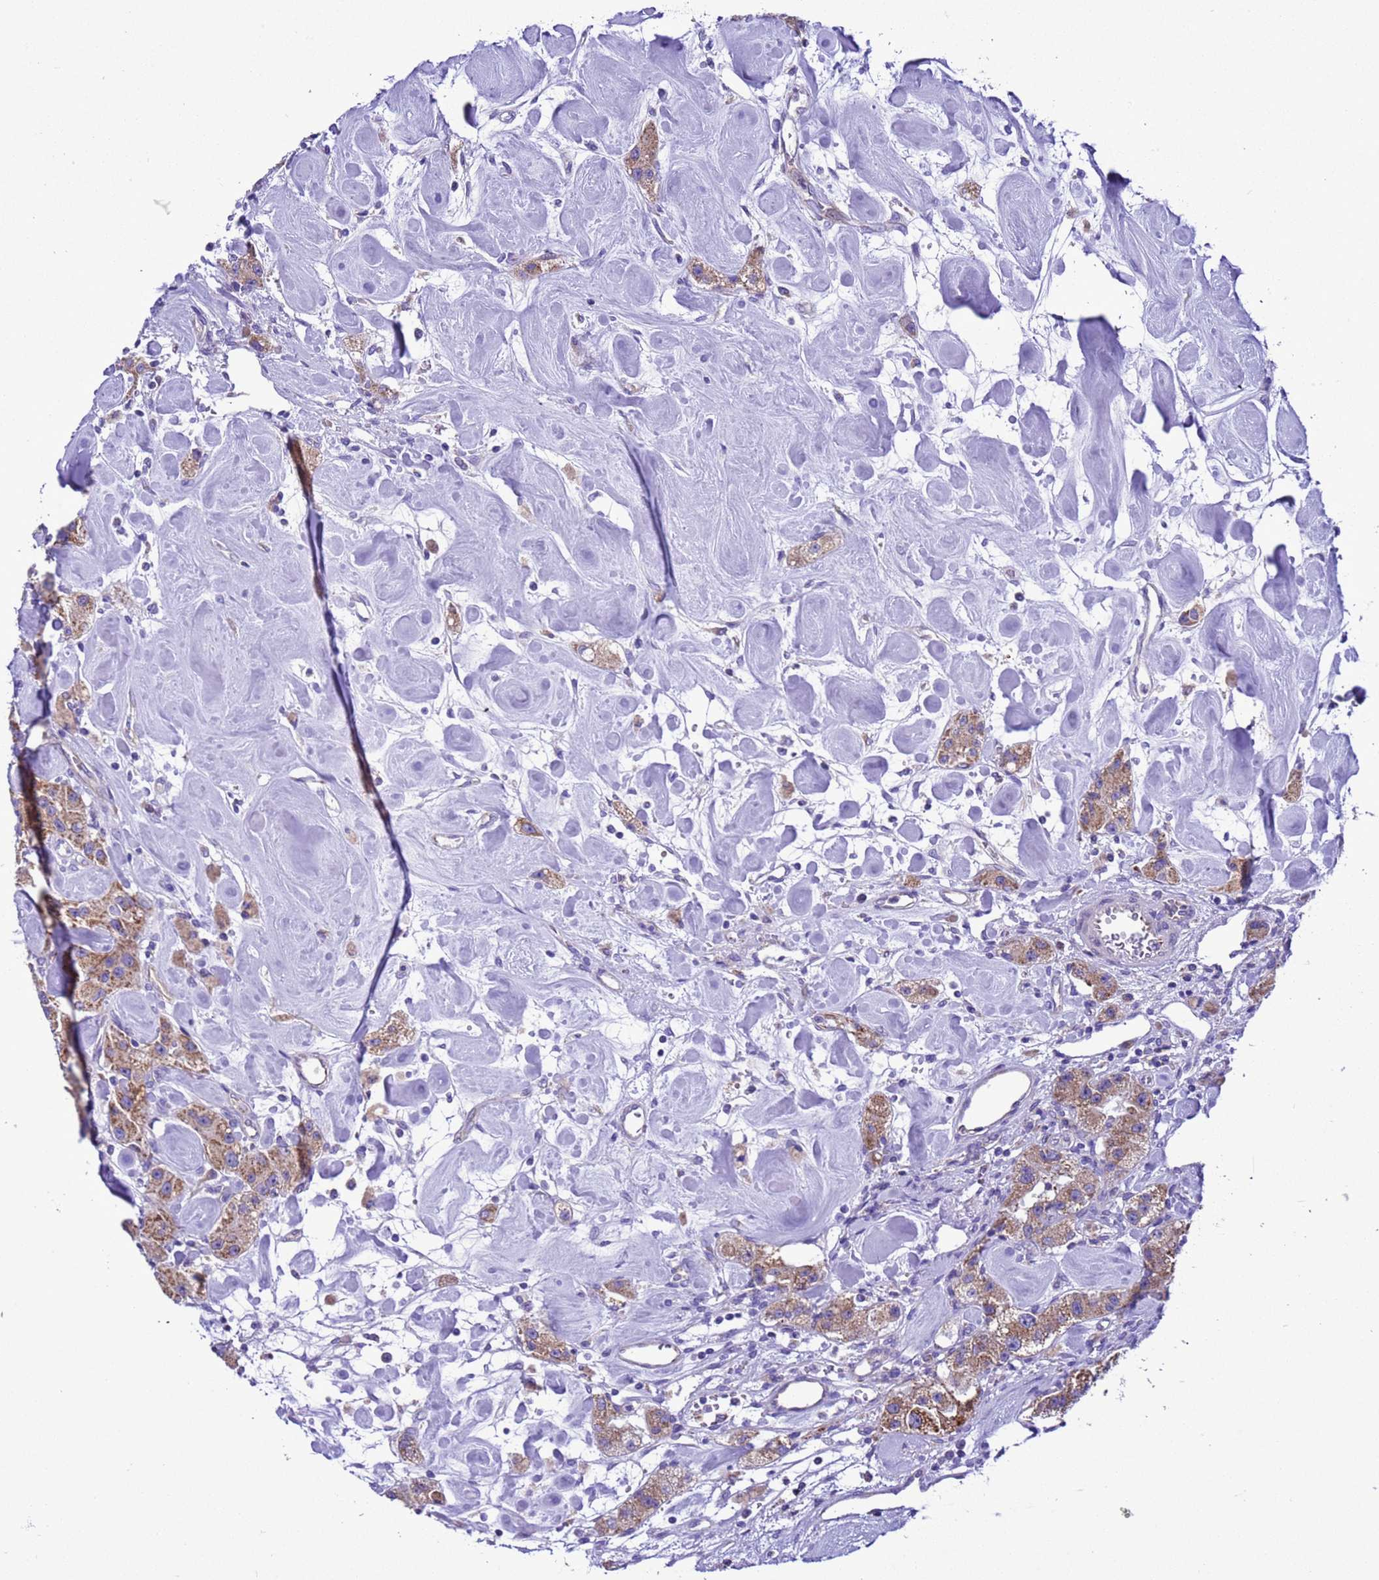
{"staining": {"intensity": "moderate", "quantity": ">75%", "location": "cytoplasmic/membranous"}, "tissue": "carcinoid", "cell_type": "Tumor cells", "image_type": "cancer", "snomed": [{"axis": "morphology", "description": "Carcinoid, malignant, NOS"}, {"axis": "topography", "description": "Pancreas"}], "caption": "Protein analysis of malignant carcinoid tissue exhibits moderate cytoplasmic/membranous expression in approximately >75% of tumor cells.", "gene": "CCDC191", "patient": {"sex": "male", "age": 41}}